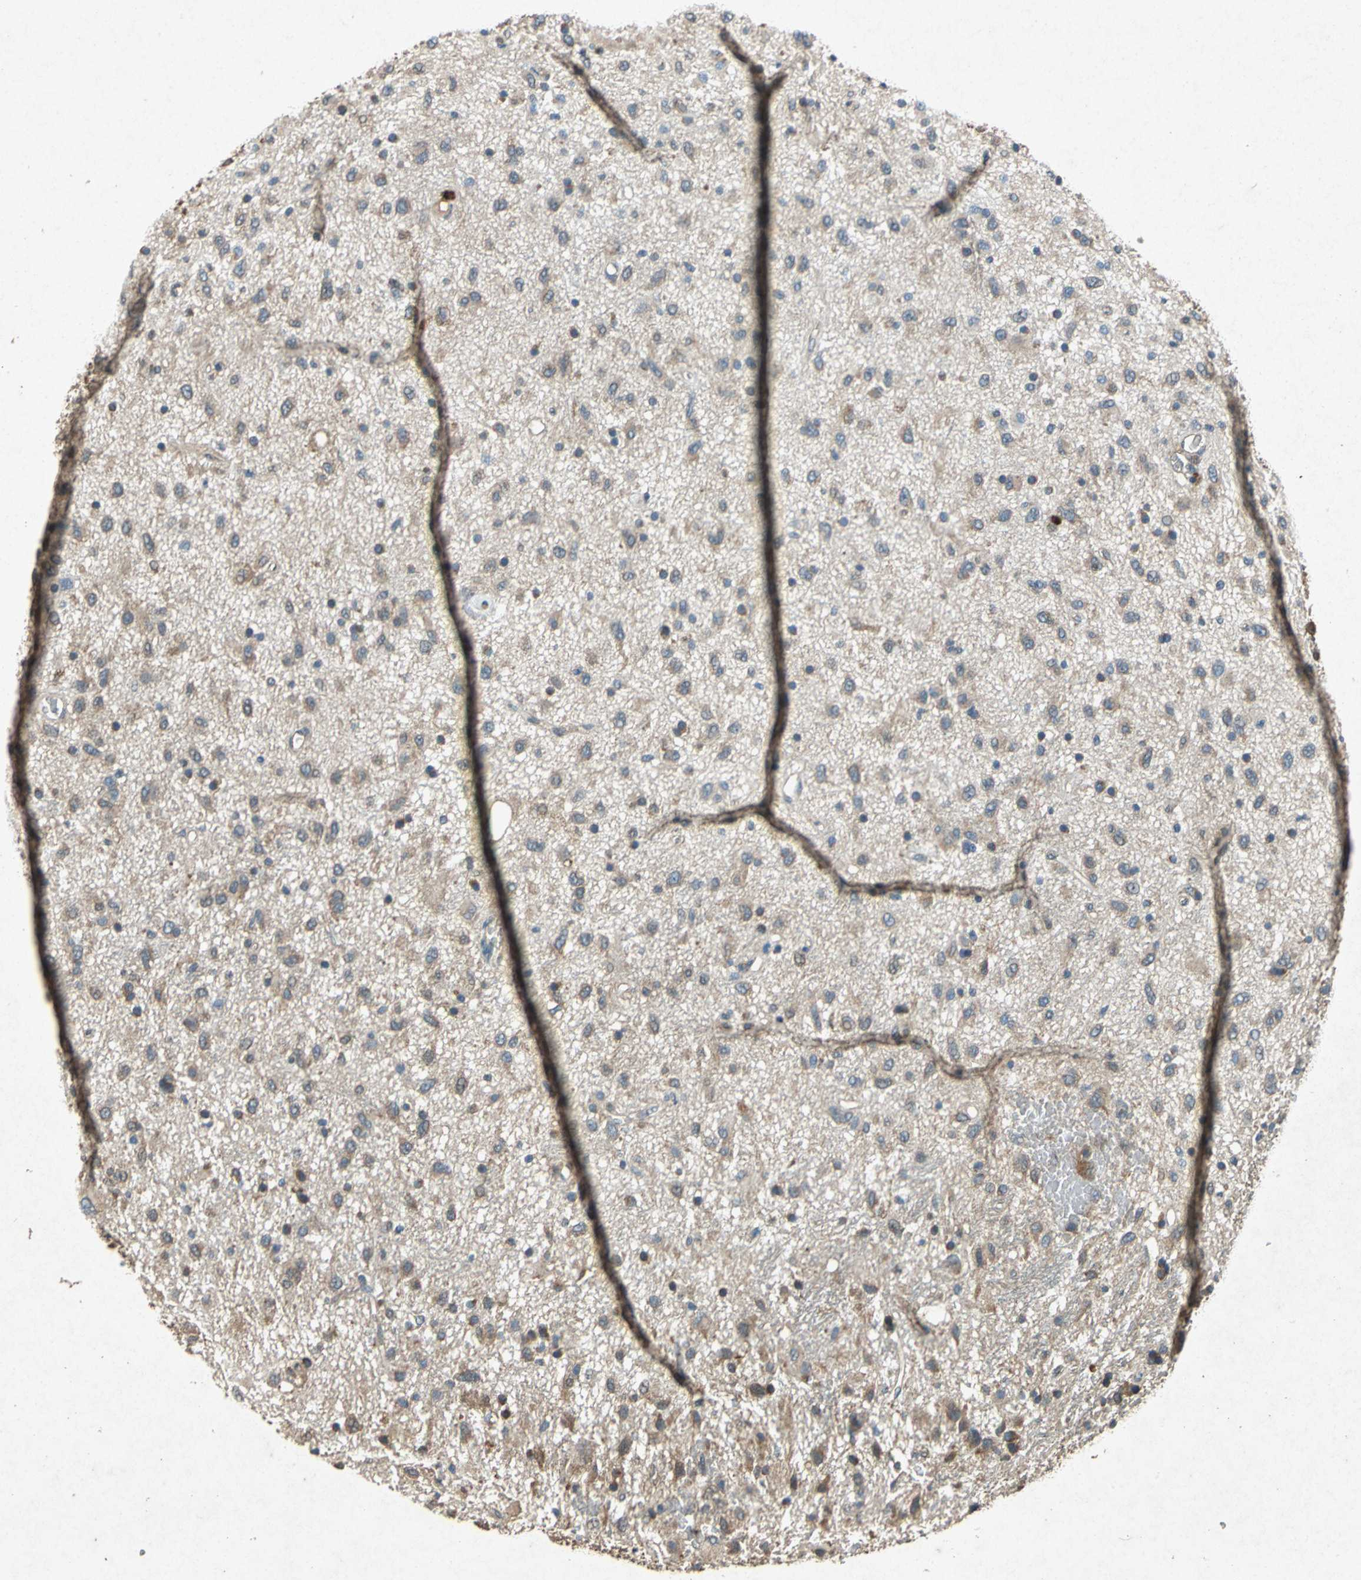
{"staining": {"intensity": "weak", "quantity": ">75%", "location": "cytoplasmic/membranous"}, "tissue": "glioma", "cell_type": "Tumor cells", "image_type": "cancer", "snomed": [{"axis": "morphology", "description": "Glioma, malignant, Low grade"}, {"axis": "topography", "description": "Brain"}], "caption": "A brown stain highlights weak cytoplasmic/membranous positivity of a protein in glioma tumor cells.", "gene": "HSP90AB1", "patient": {"sex": "male", "age": 77}}